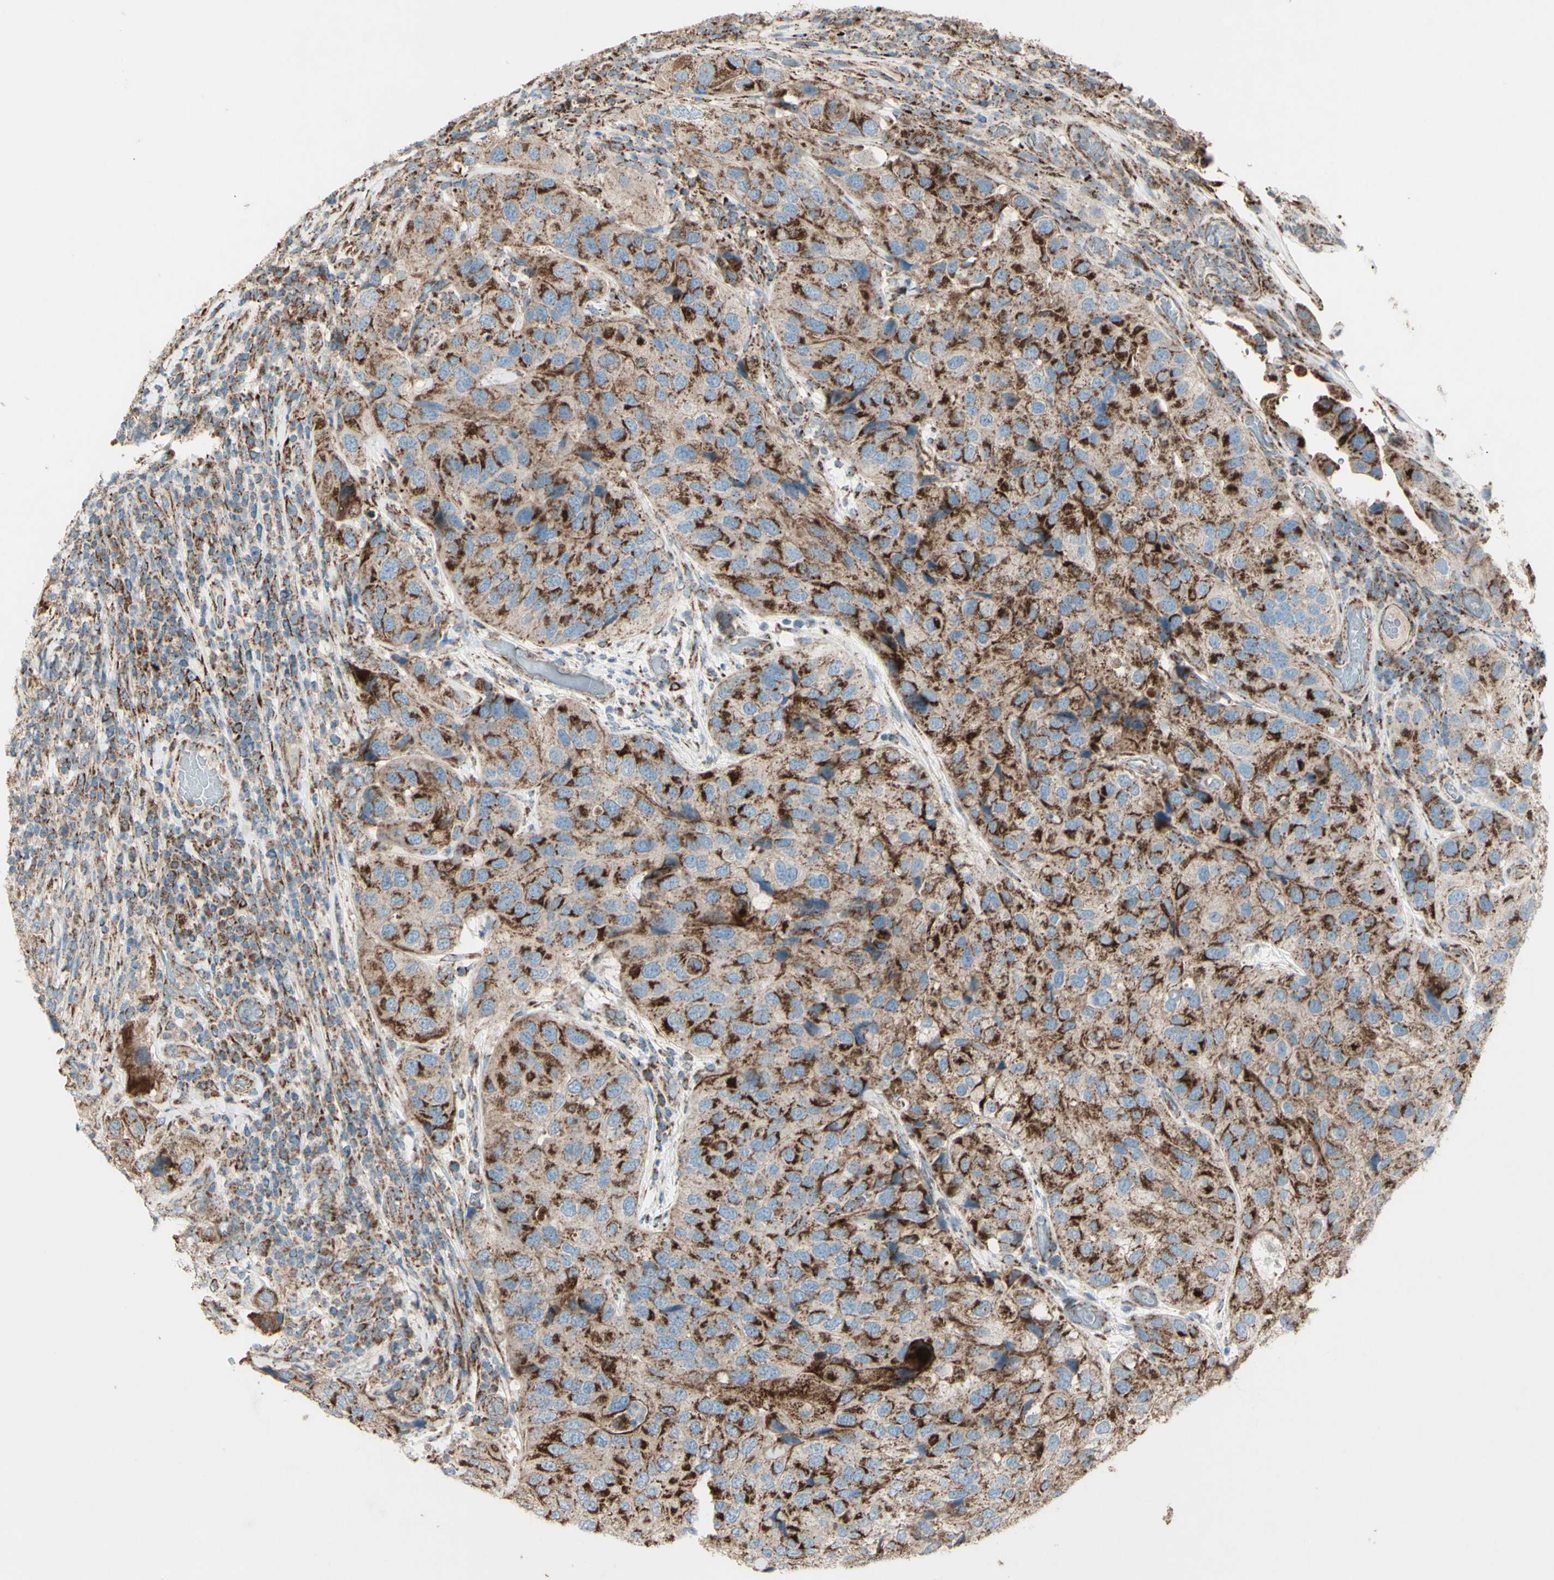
{"staining": {"intensity": "strong", "quantity": ">75%", "location": "cytoplasmic/membranous"}, "tissue": "urothelial cancer", "cell_type": "Tumor cells", "image_type": "cancer", "snomed": [{"axis": "morphology", "description": "Urothelial carcinoma, High grade"}, {"axis": "topography", "description": "Urinary bladder"}], "caption": "This is an image of immunohistochemistry (IHC) staining of urothelial cancer, which shows strong staining in the cytoplasmic/membranous of tumor cells.", "gene": "RHOT1", "patient": {"sex": "female", "age": 64}}